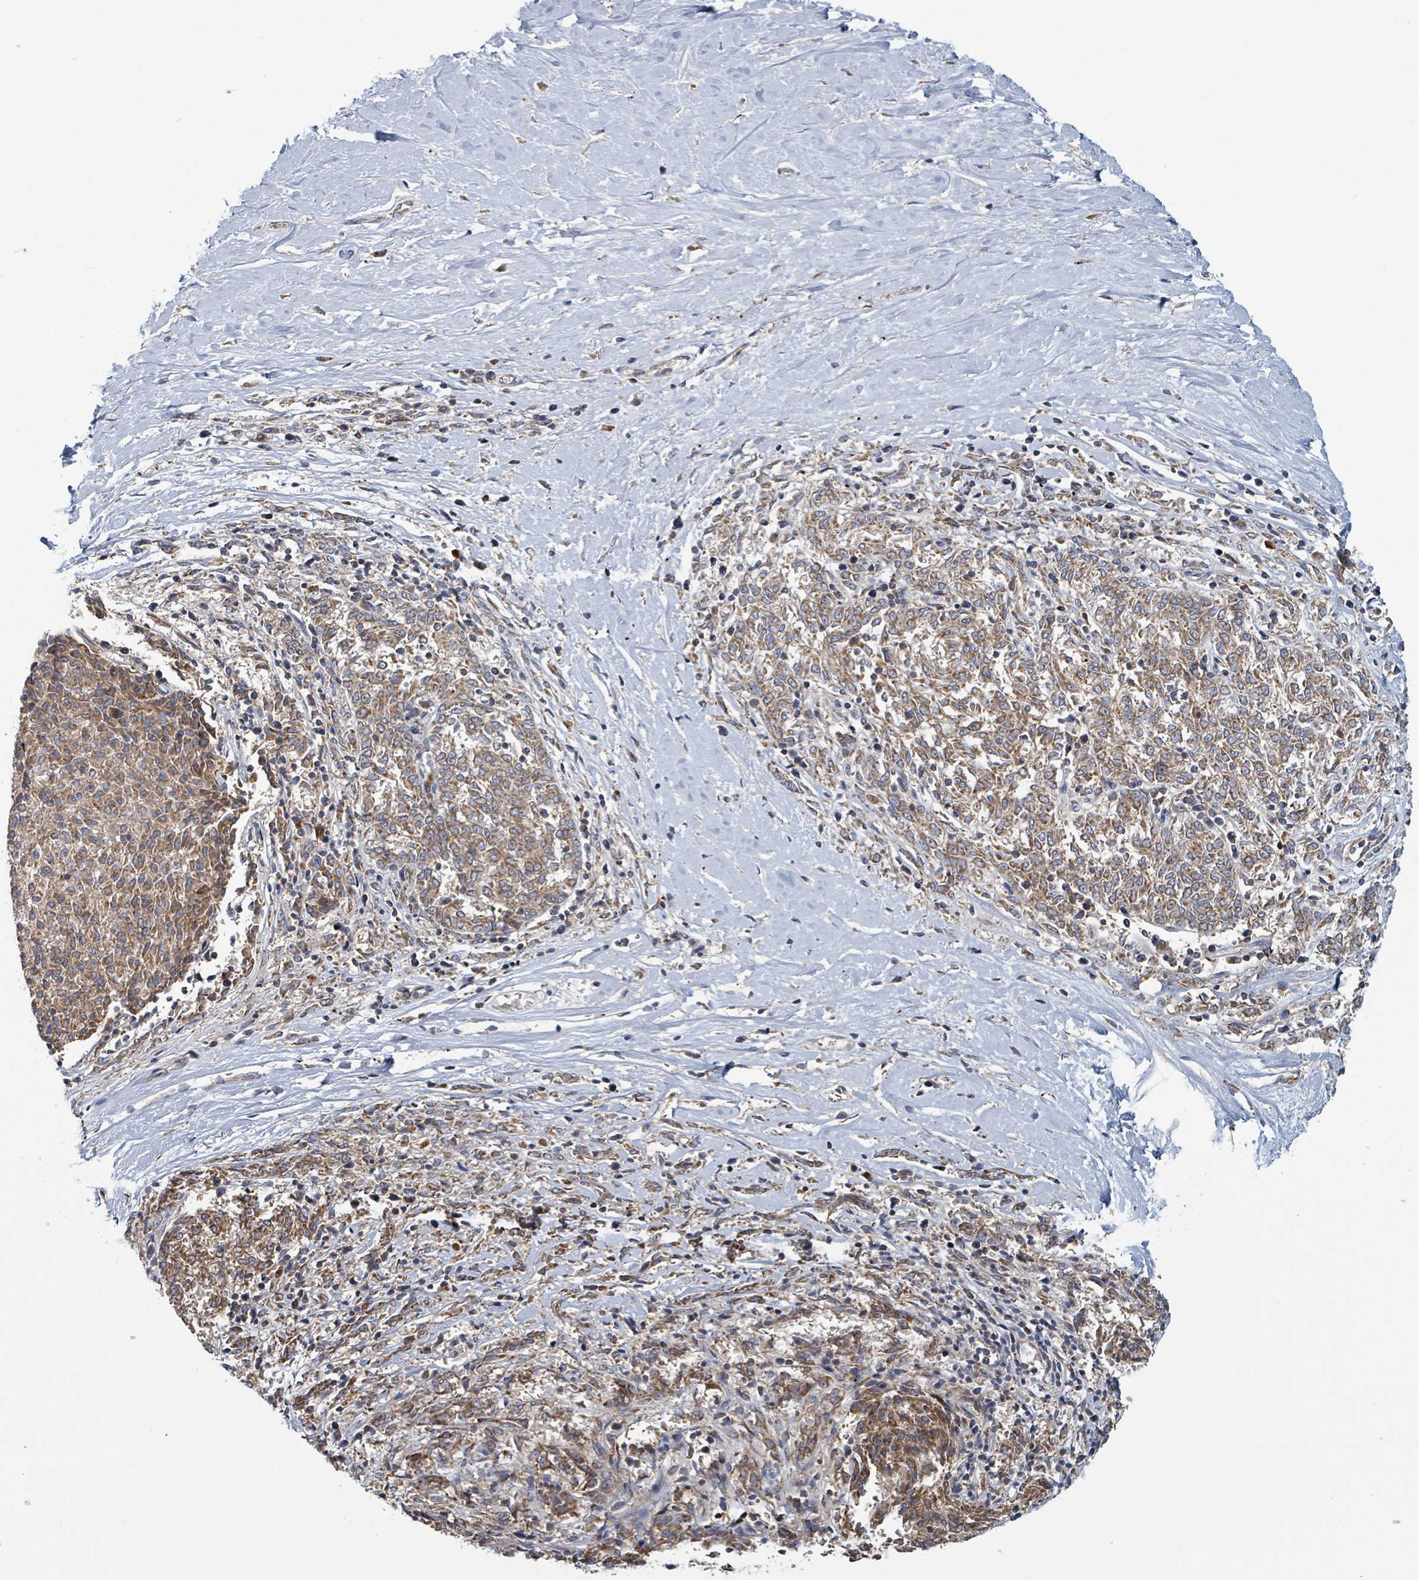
{"staining": {"intensity": "moderate", "quantity": ">75%", "location": "cytoplasmic/membranous"}, "tissue": "melanoma", "cell_type": "Tumor cells", "image_type": "cancer", "snomed": [{"axis": "morphology", "description": "Malignant melanoma, NOS"}, {"axis": "topography", "description": "Skin"}], "caption": "Protein expression analysis of human malignant melanoma reveals moderate cytoplasmic/membranous expression in approximately >75% of tumor cells.", "gene": "HIVEP1", "patient": {"sex": "female", "age": 72}}